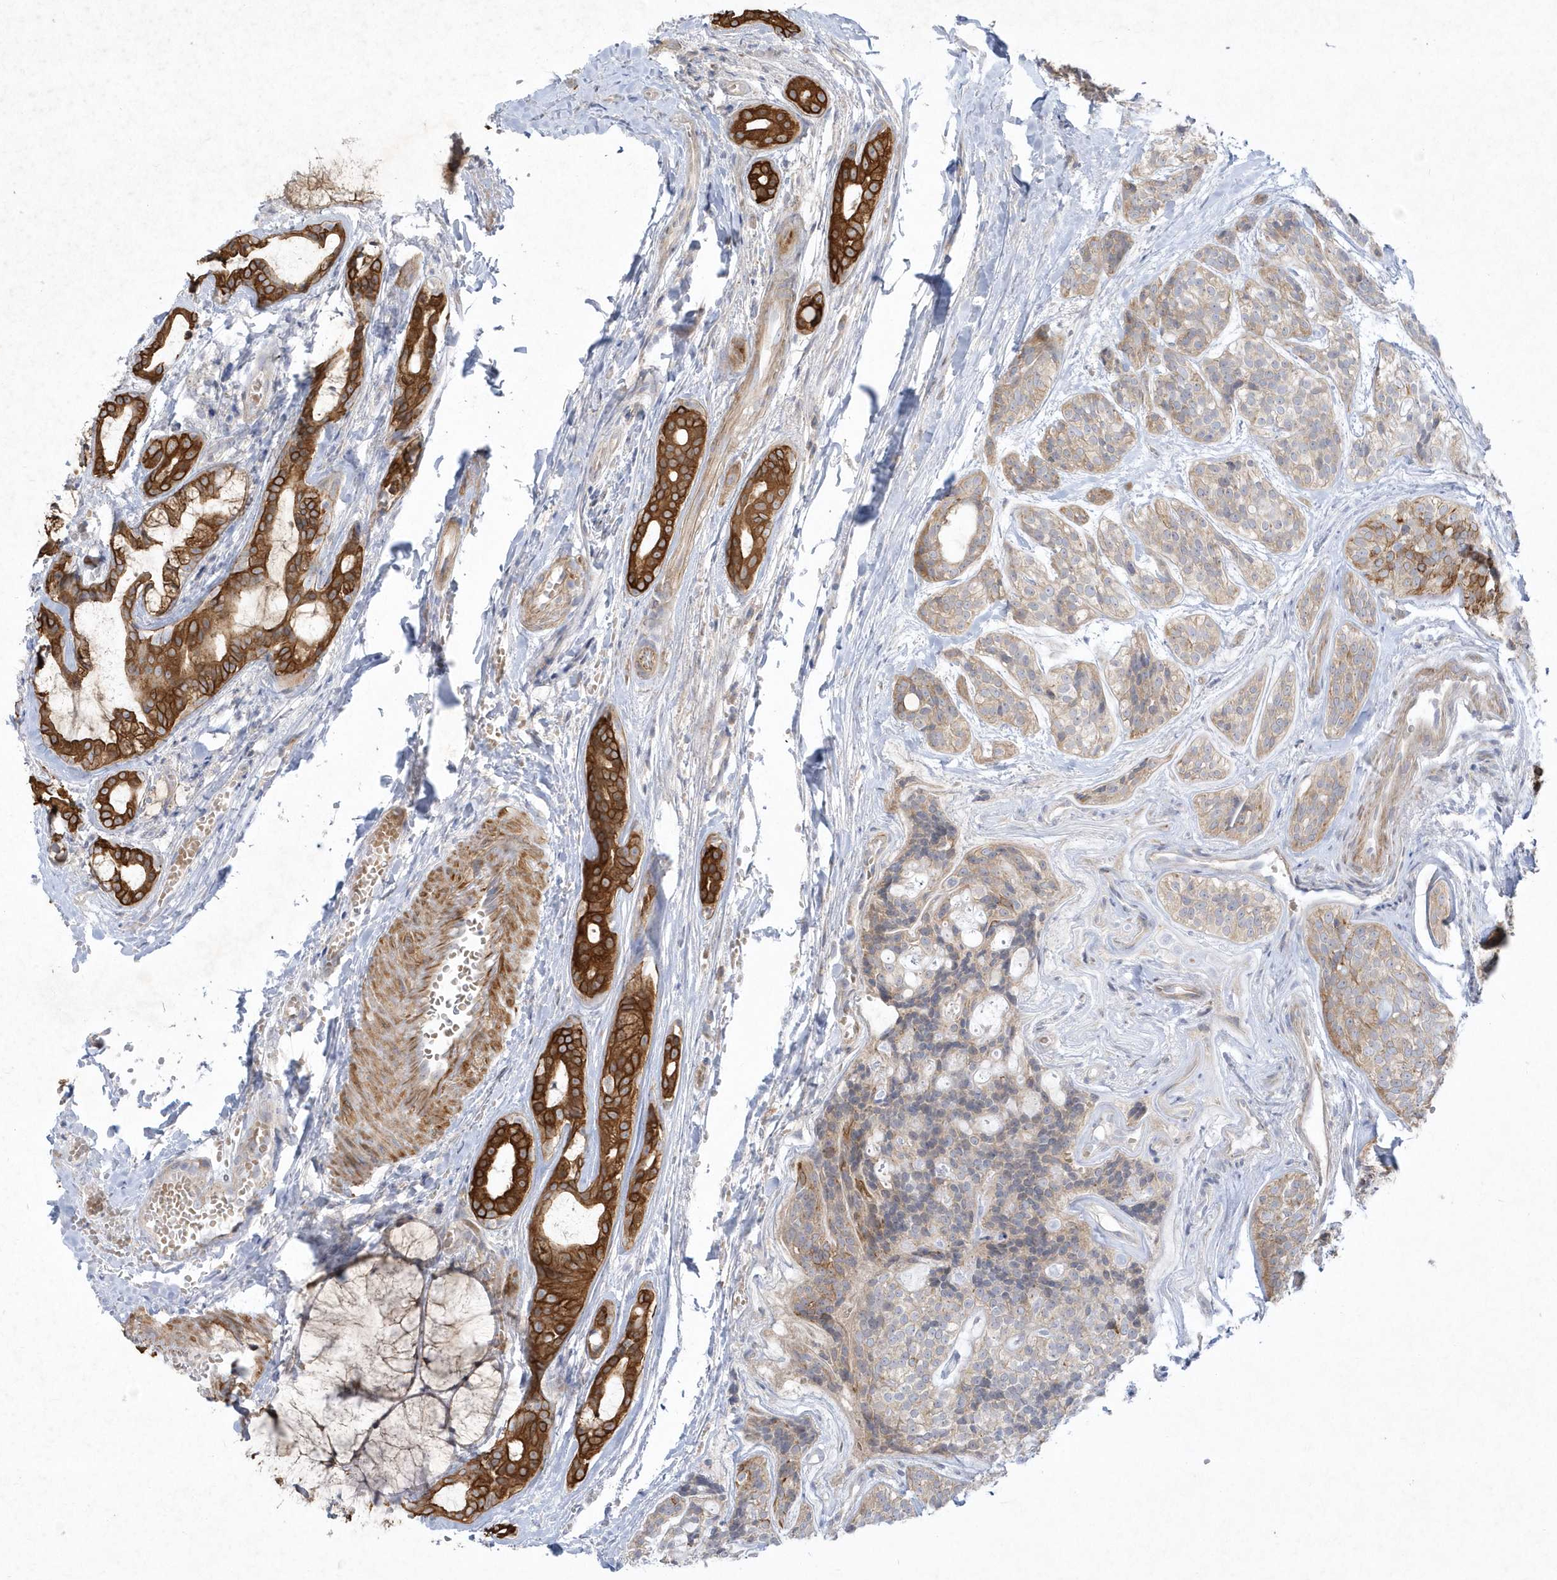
{"staining": {"intensity": "weak", "quantity": "25%-75%", "location": "cytoplasmic/membranous"}, "tissue": "head and neck cancer", "cell_type": "Tumor cells", "image_type": "cancer", "snomed": [{"axis": "morphology", "description": "Adenocarcinoma, NOS"}, {"axis": "topography", "description": "Head-Neck"}], "caption": "Immunohistochemistry (IHC) of human head and neck cancer (adenocarcinoma) exhibits low levels of weak cytoplasmic/membranous expression in about 25%-75% of tumor cells.", "gene": "LARS1", "patient": {"sex": "male", "age": 66}}